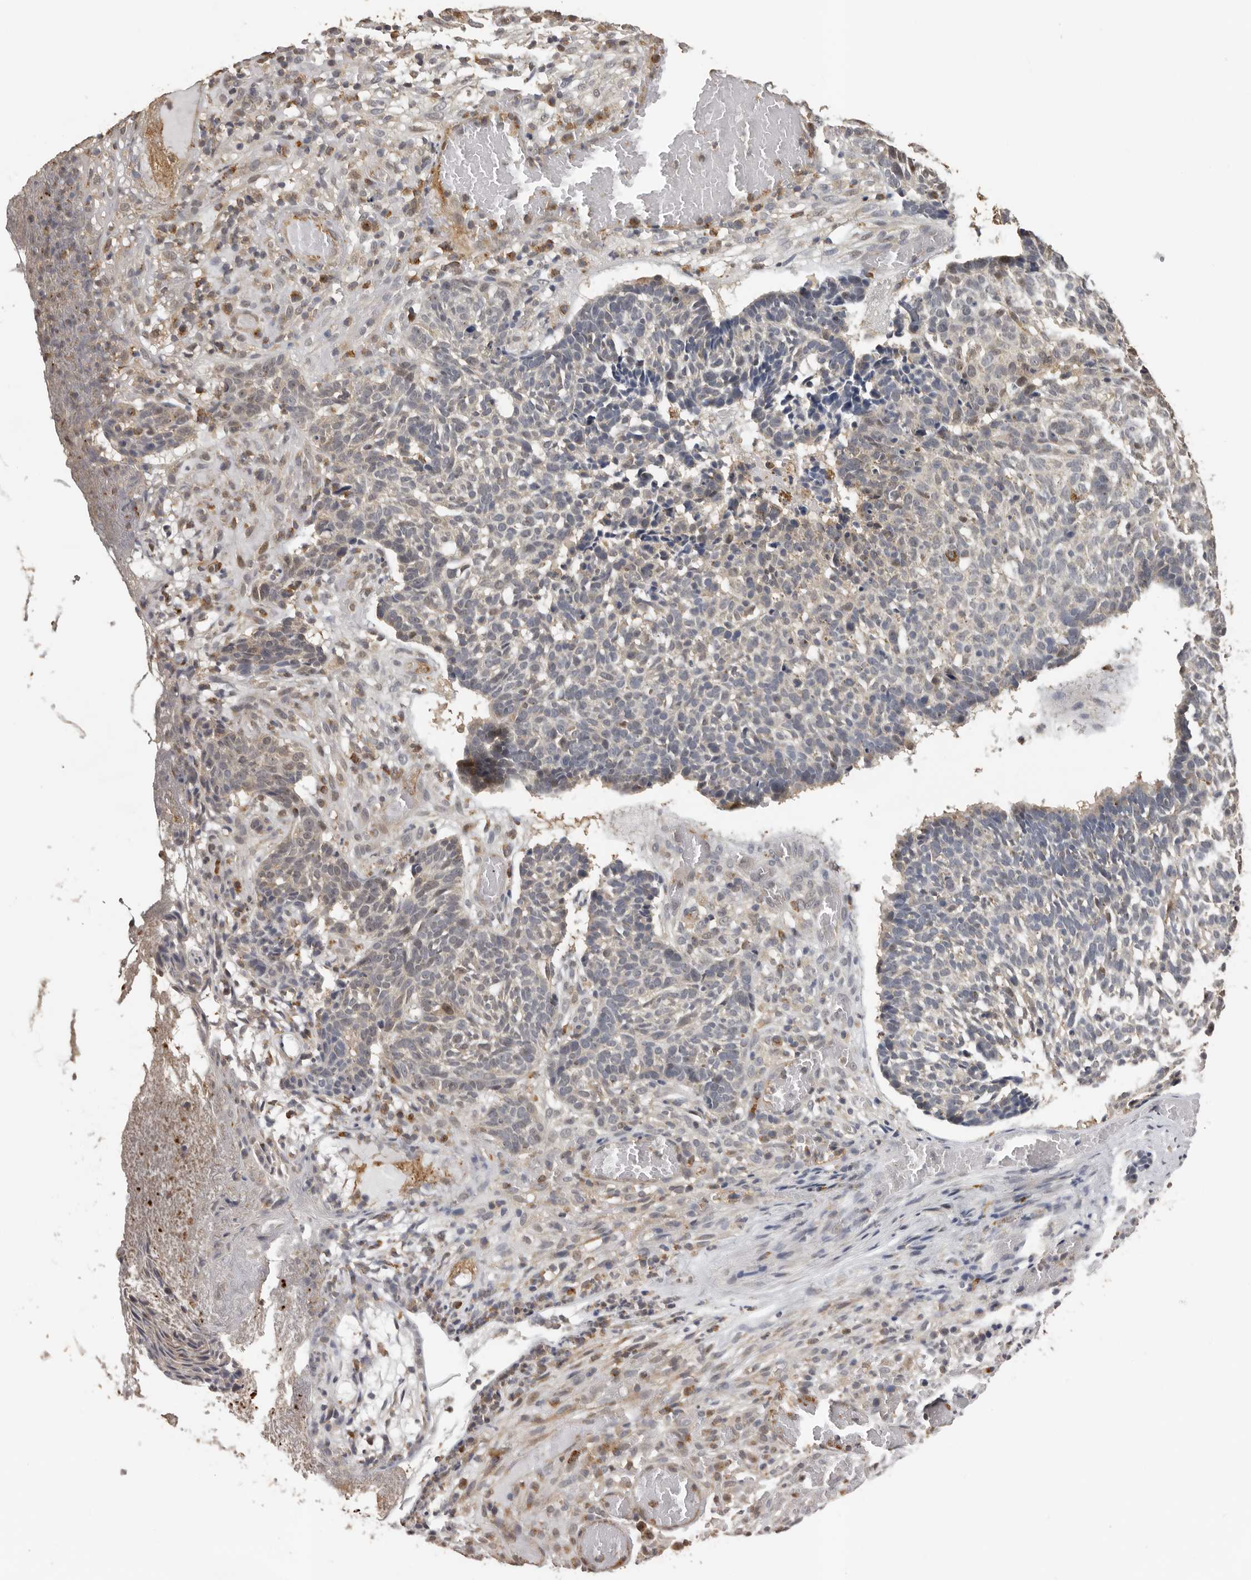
{"staining": {"intensity": "negative", "quantity": "none", "location": "none"}, "tissue": "skin cancer", "cell_type": "Tumor cells", "image_type": "cancer", "snomed": [{"axis": "morphology", "description": "Basal cell carcinoma"}, {"axis": "topography", "description": "Skin"}], "caption": "Tumor cells are negative for brown protein staining in basal cell carcinoma (skin).", "gene": "KIF2B", "patient": {"sex": "male", "age": 85}}